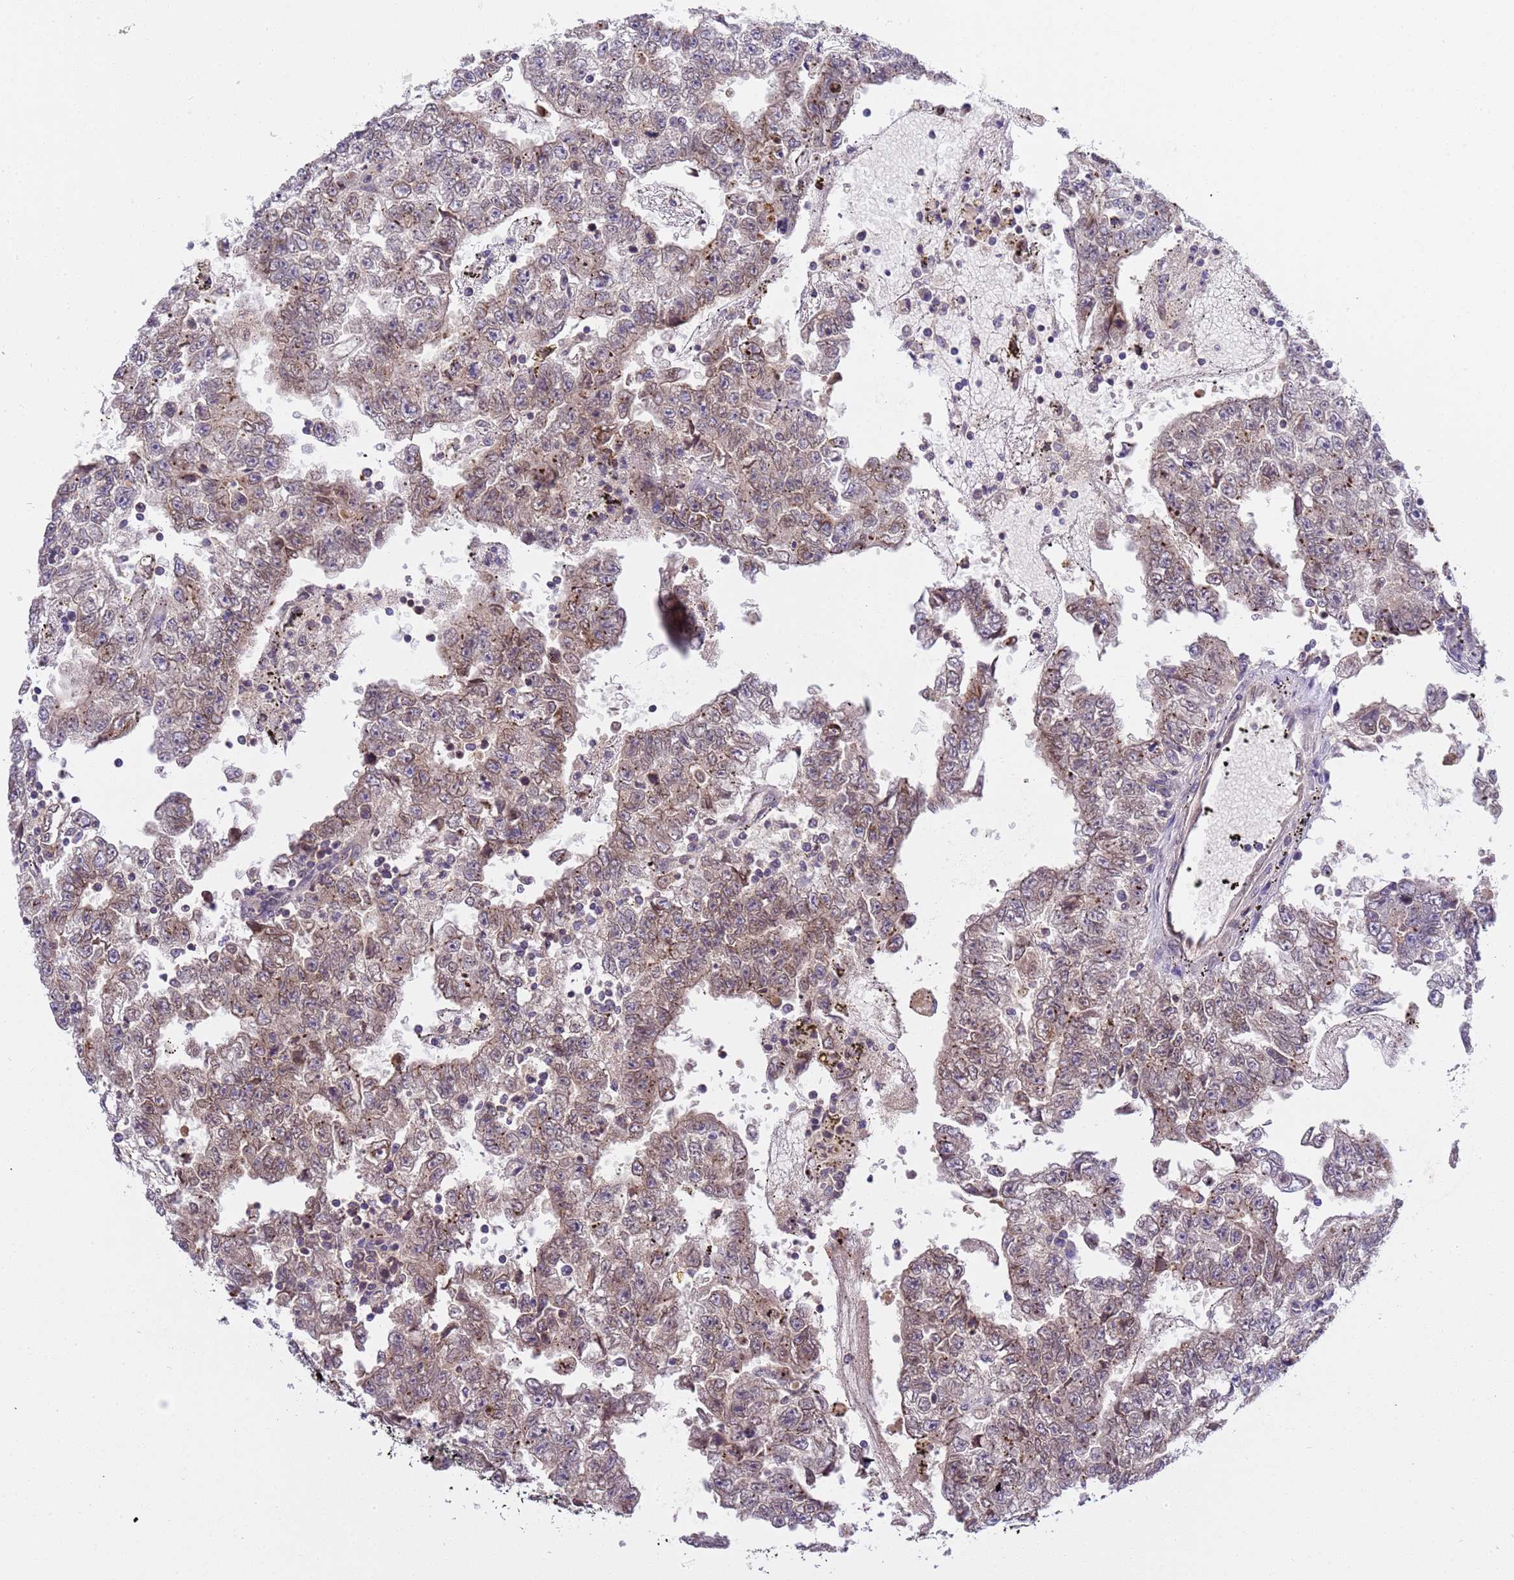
{"staining": {"intensity": "weak", "quantity": "25%-75%", "location": "cytoplasmic/membranous"}, "tissue": "testis cancer", "cell_type": "Tumor cells", "image_type": "cancer", "snomed": [{"axis": "morphology", "description": "Carcinoma, Embryonal, NOS"}, {"axis": "topography", "description": "Testis"}], "caption": "Immunohistochemical staining of testis cancer (embryonal carcinoma) exhibits low levels of weak cytoplasmic/membranous protein positivity in about 25%-75% of tumor cells. (DAB (3,3'-diaminobenzidine) = brown stain, brightfield microscopy at high magnification).", "gene": "PLCXD3", "patient": {"sex": "male", "age": 25}}